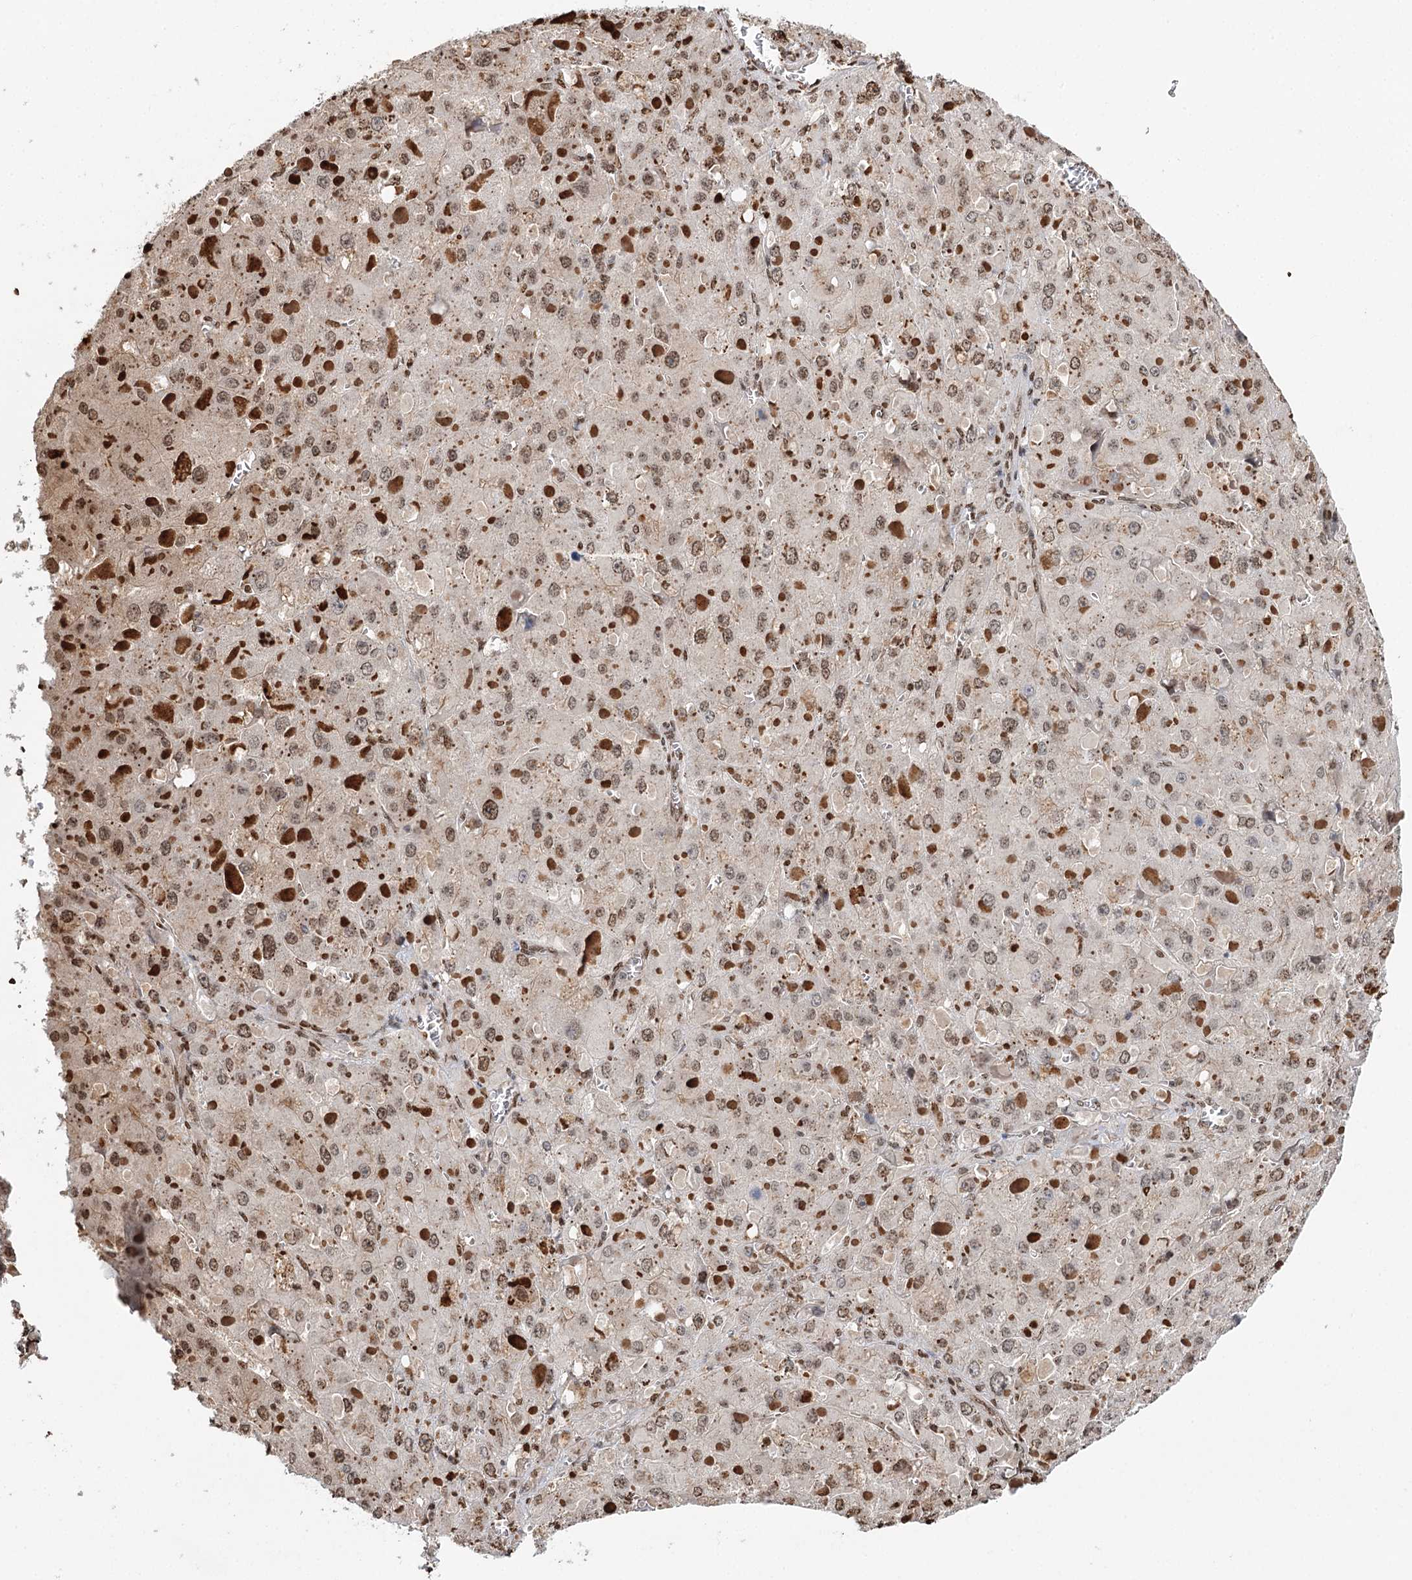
{"staining": {"intensity": "moderate", "quantity": "25%-75%", "location": "nuclear"}, "tissue": "liver cancer", "cell_type": "Tumor cells", "image_type": "cancer", "snomed": [{"axis": "morphology", "description": "Carcinoma, Hepatocellular, NOS"}, {"axis": "topography", "description": "Liver"}], "caption": "This is an image of immunohistochemistry staining of liver hepatocellular carcinoma, which shows moderate positivity in the nuclear of tumor cells.", "gene": "RPS27A", "patient": {"sex": "female", "age": 73}}